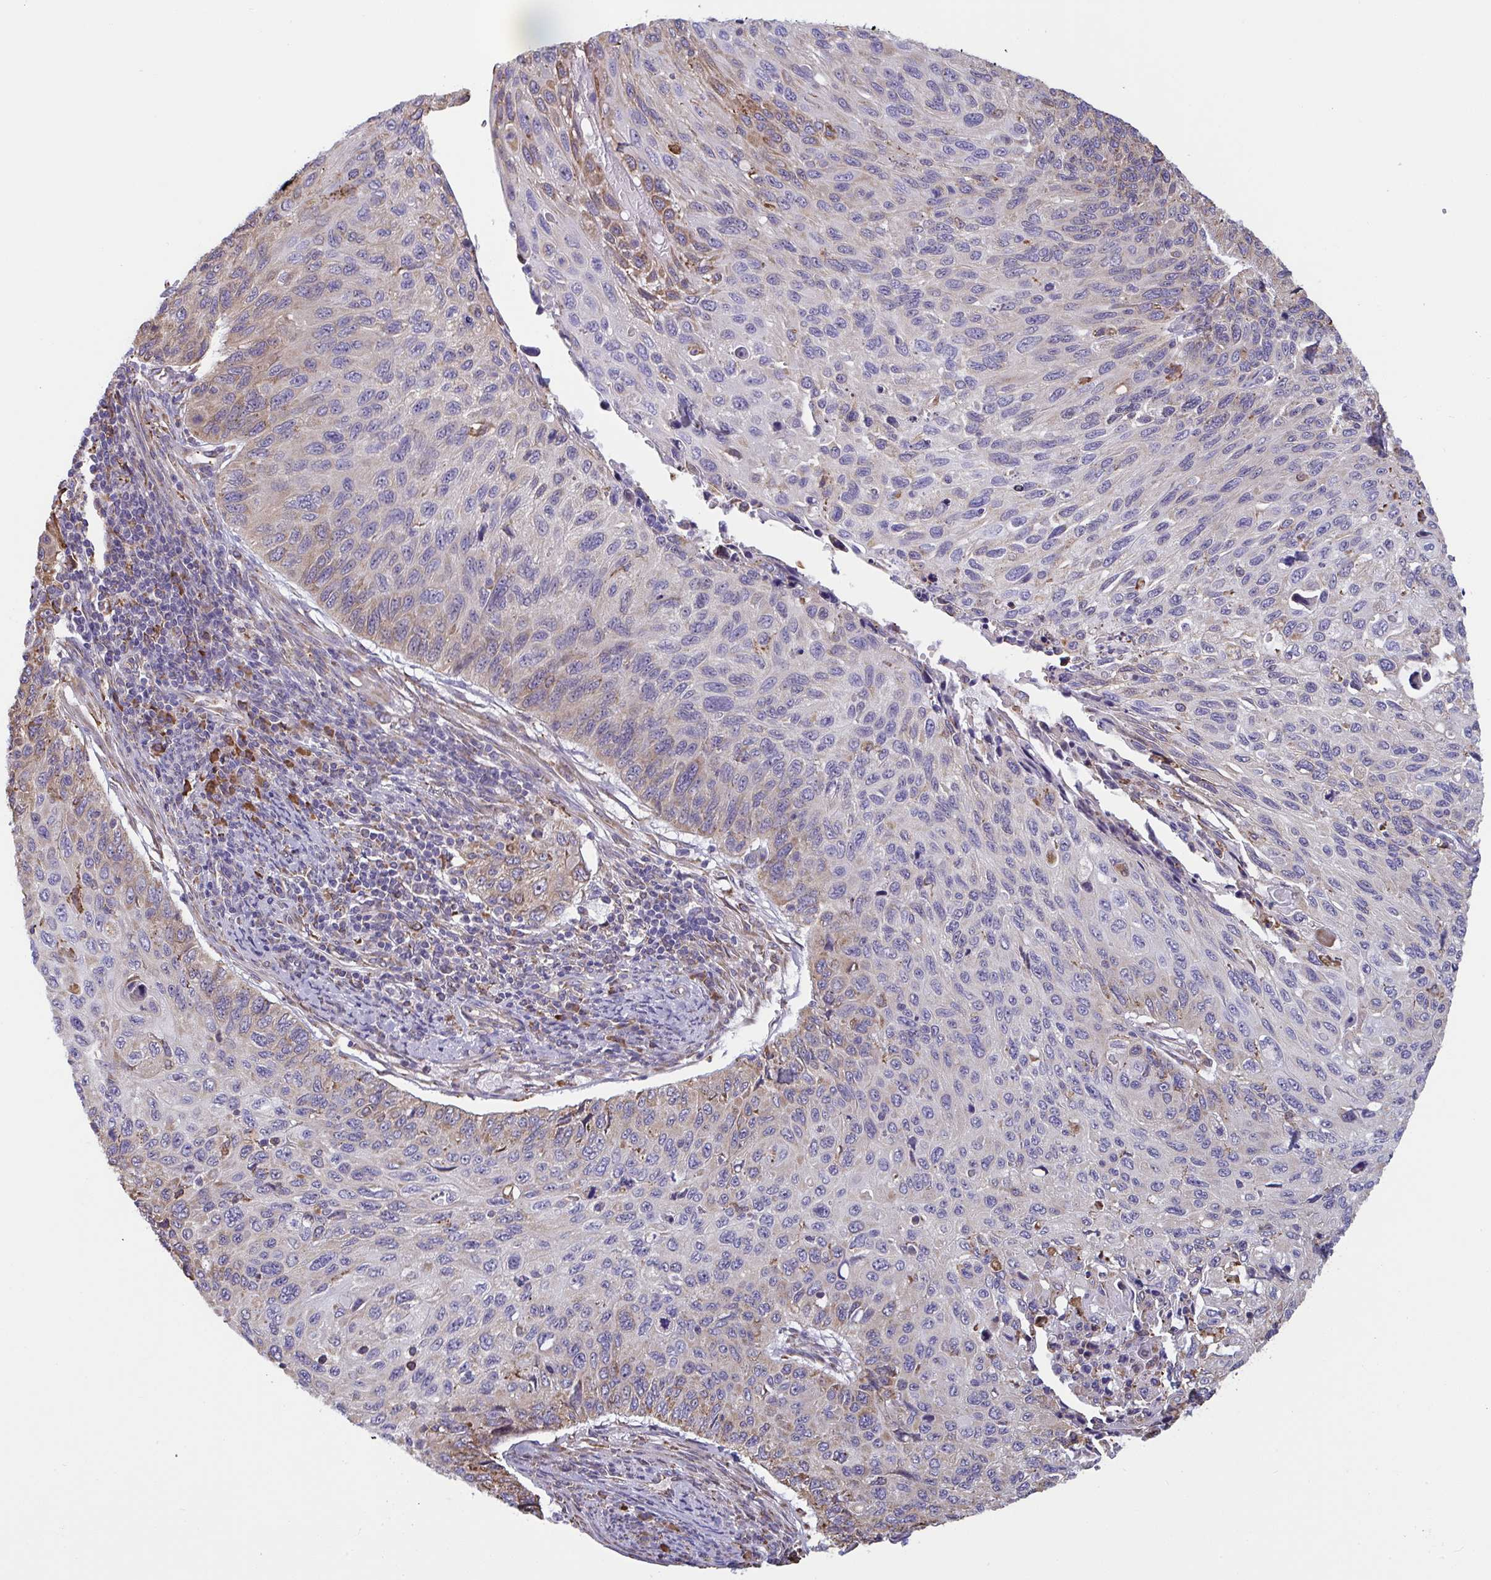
{"staining": {"intensity": "weak", "quantity": "<25%", "location": "cytoplasmic/membranous"}, "tissue": "cervical cancer", "cell_type": "Tumor cells", "image_type": "cancer", "snomed": [{"axis": "morphology", "description": "Squamous cell carcinoma, NOS"}, {"axis": "topography", "description": "Cervix"}], "caption": "The histopathology image exhibits no staining of tumor cells in cervical cancer (squamous cell carcinoma).", "gene": "MYMK", "patient": {"sex": "female", "age": 70}}